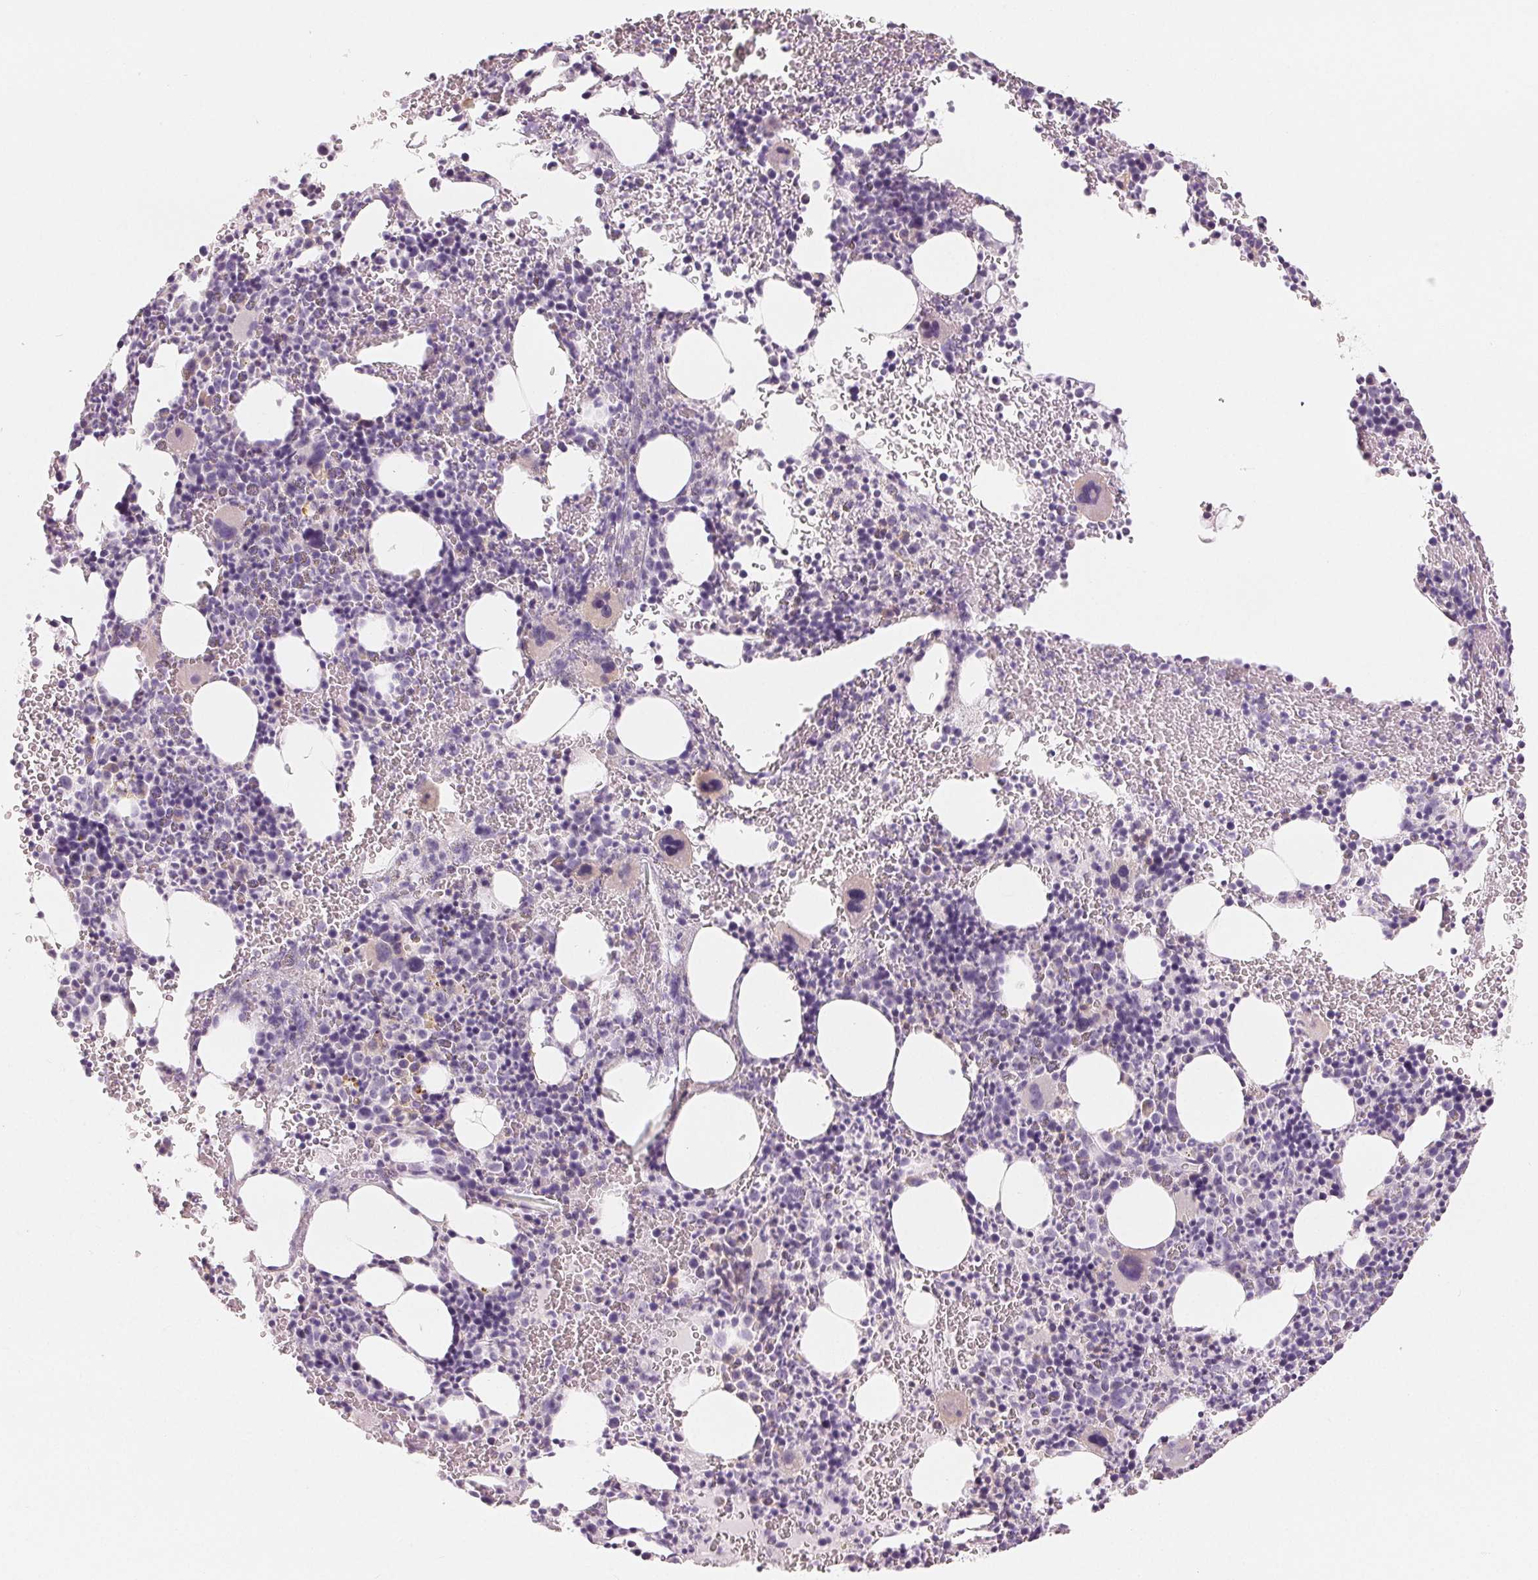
{"staining": {"intensity": "weak", "quantity": "<25%", "location": "nuclear"}, "tissue": "bone marrow", "cell_type": "Hematopoietic cells", "image_type": "normal", "snomed": [{"axis": "morphology", "description": "Normal tissue, NOS"}, {"axis": "topography", "description": "Bone marrow"}], "caption": "IHC of normal bone marrow shows no staining in hematopoietic cells. Brightfield microscopy of immunohistochemistry (IHC) stained with DAB (3,3'-diaminobenzidine) (brown) and hematoxylin (blue), captured at high magnification.", "gene": "CD69", "patient": {"sex": "male", "age": 63}}